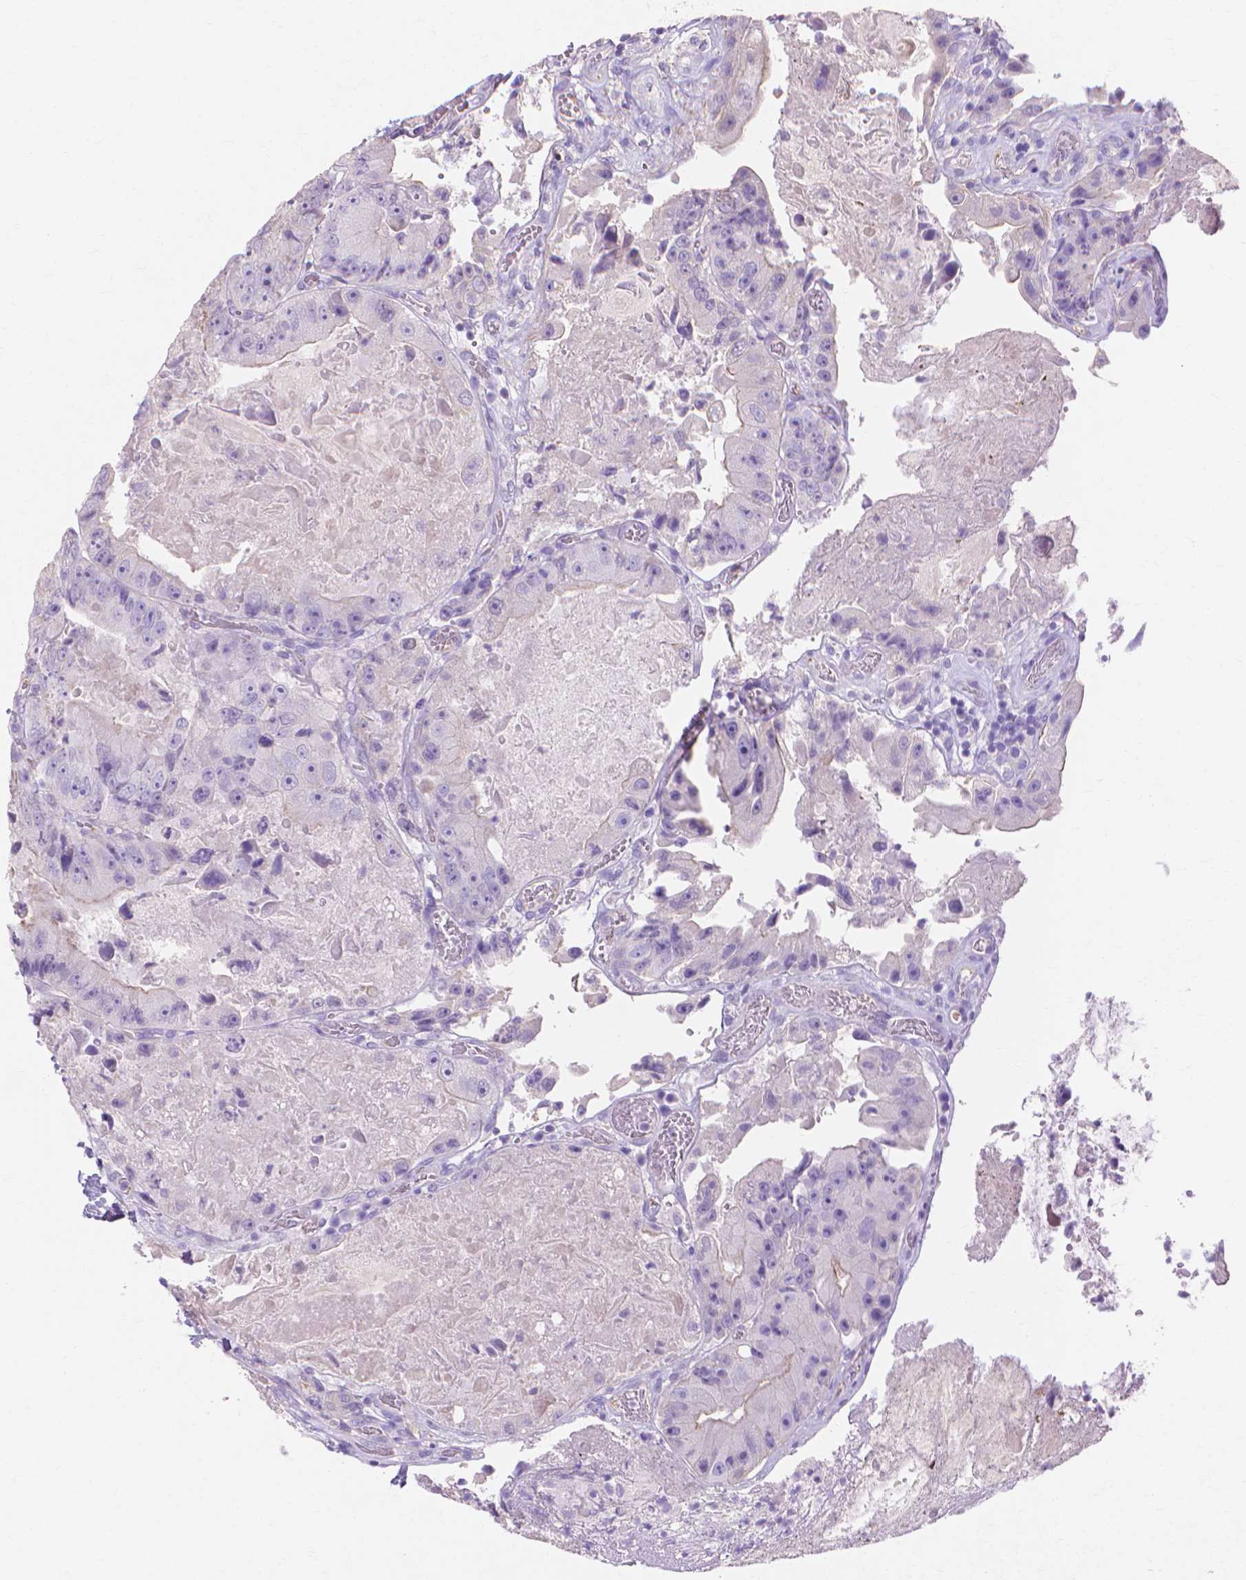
{"staining": {"intensity": "negative", "quantity": "none", "location": "none"}, "tissue": "colorectal cancer", "cell_type": "Tumor cells", "image_type": "cancer", "snomed": [{"axis": "morphology", "description": "Adenocarcinoma, NOS"}, {"axis": "topography", "description": "Colon"}], "caption": "Human colorectal cancer stained for a protein using IHC exhibits no staining in tumor cells.", "gene": "MBLAC1", "patient": {"sex": "female", "age": 86}}